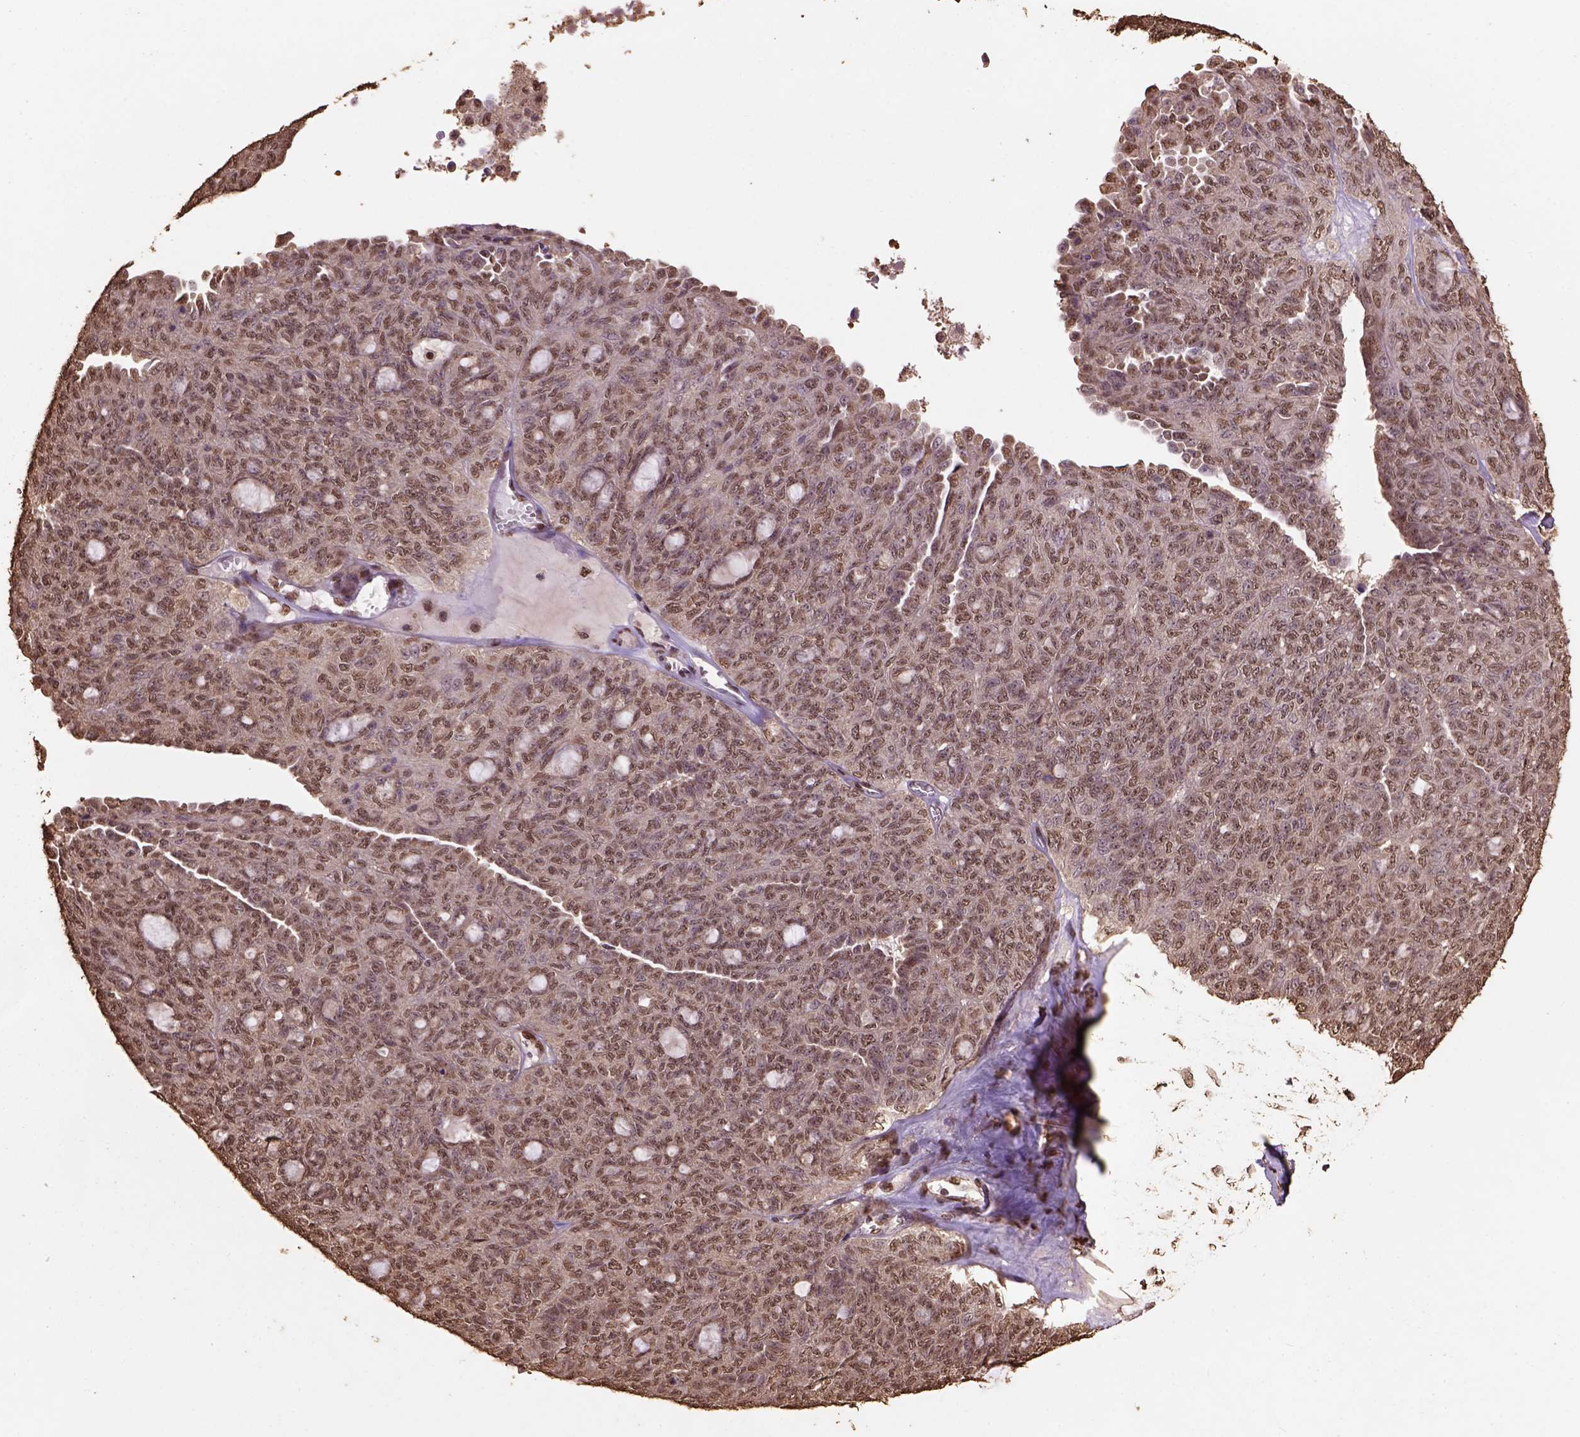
{"staining": {"intensity": "moderate", "quantity": ">75%", "location": "cytoplasmic/membranous"}, "tissue": "ovarian cancer", "cell_type": "Tumor cells", "image_type": "cancer", "snomed": [{"axis": "morphology", "description": "Cystadenocarcinoma, serous, NOS"}, {"axis": "topography", "description": "Ovary"}], "caption": "A brown stain labels moderate cytoplasmic/membranous expression of a protein in human ovarian cancer (serous cystadenocarcinoma) tumor cells. The protein of interest is stained brown, and the nuclei are stained in blue (DAB IHC with brightfield microscopy, high magnification).", "gene": "CSTF2T", "patient": {"sex": "female", "age": 71}}